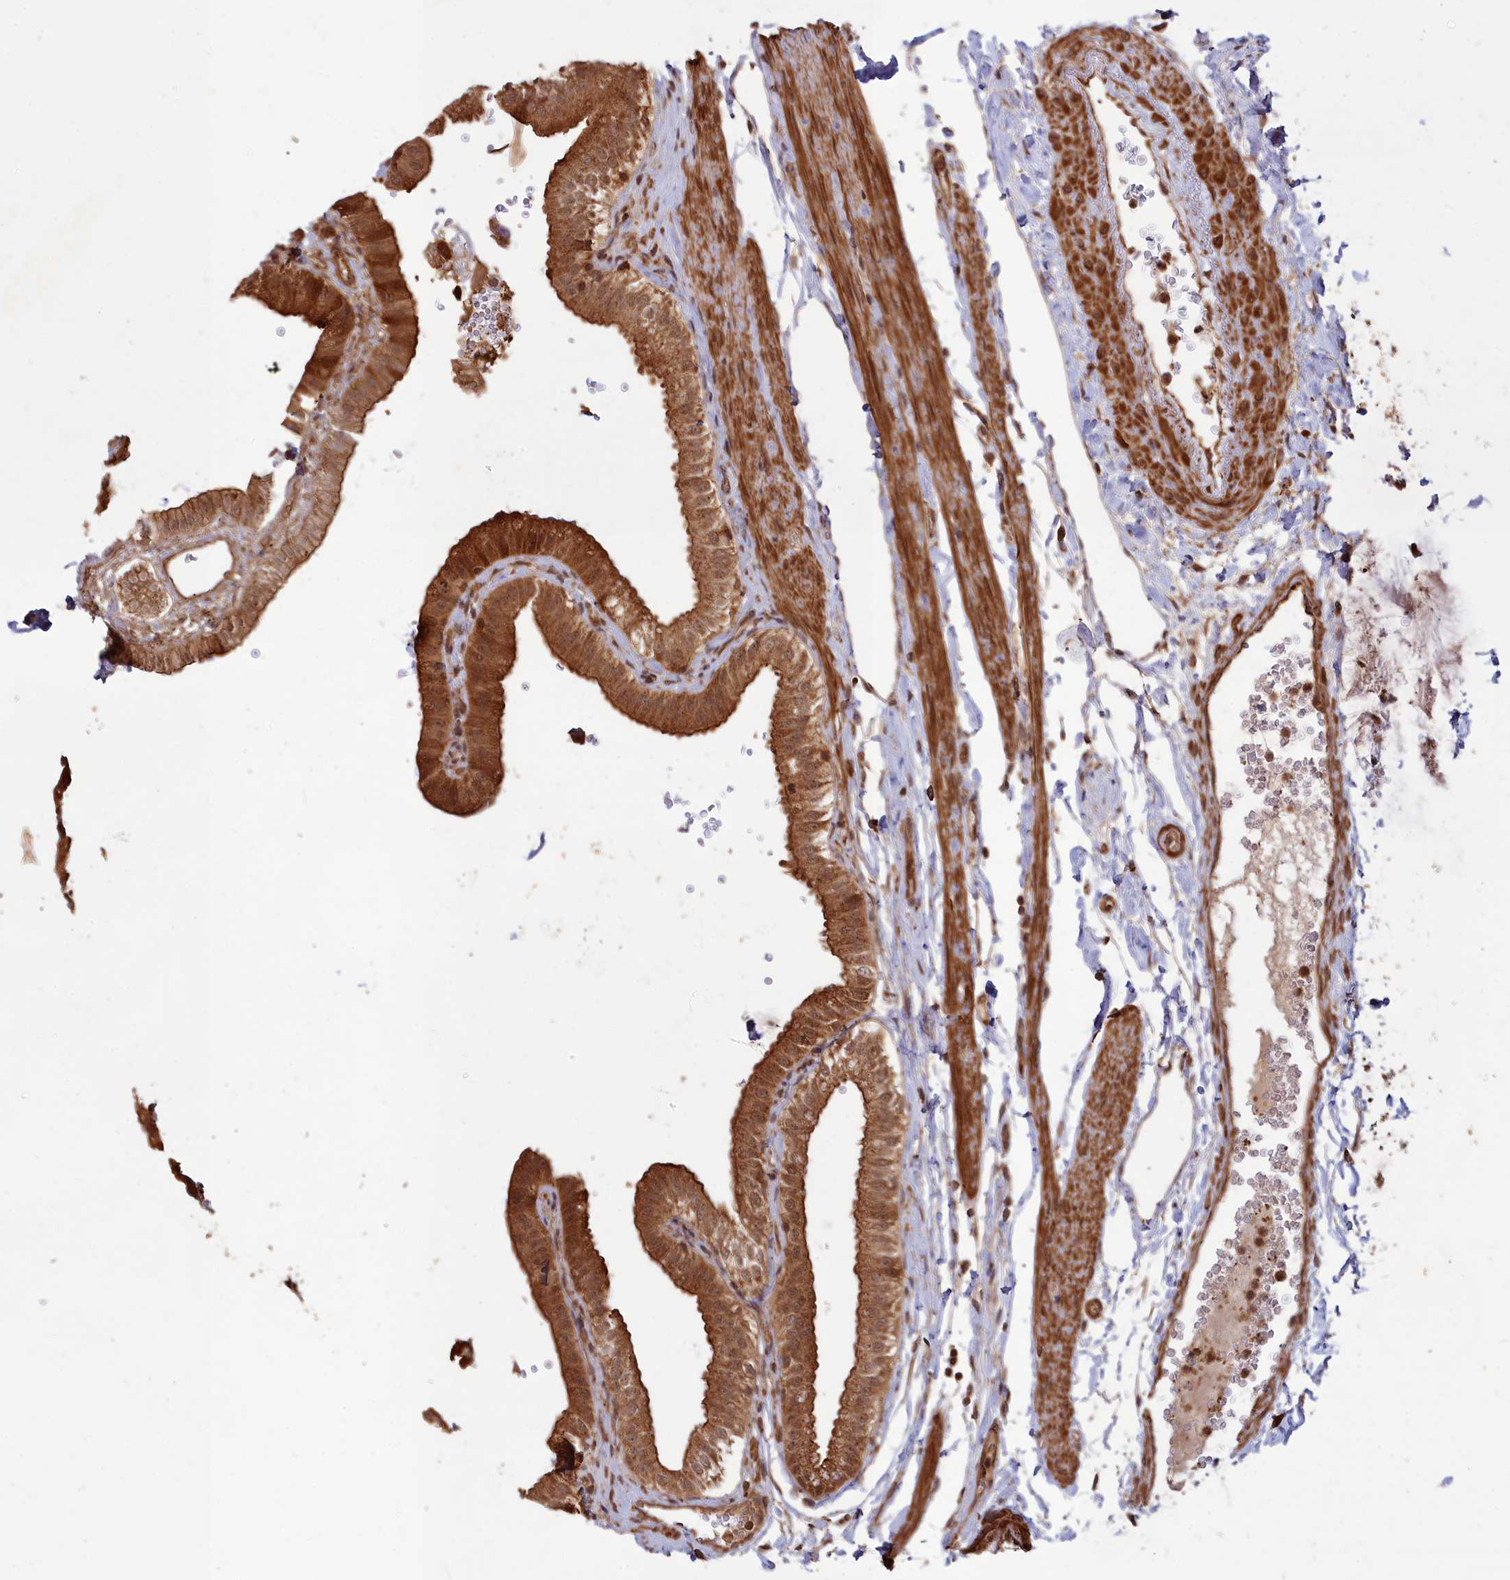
{"staining": {"intensity": "strong", "quantity": ">75%", "location": "cytoplasmic/membranous,nuclear"}, "tissue": "gallbladder", "cell_type": "Glandular cells", "image_type": "normal", "snomed": [{"axis": "morphology", "description": "Normal tissue, NOS"}, {"axis": "topography", "description": "Gallbladder"}], "caption": "IHC photomicrograph of unremarkable human gallbladder stained for a protein (brown), which demonstrates high levels of strong cytoplasmic/membranous,nuclear positivity in about >75% of glandular cells.", "gene": "CCDC174", "patient": {"sex": "female", "age": 61}}